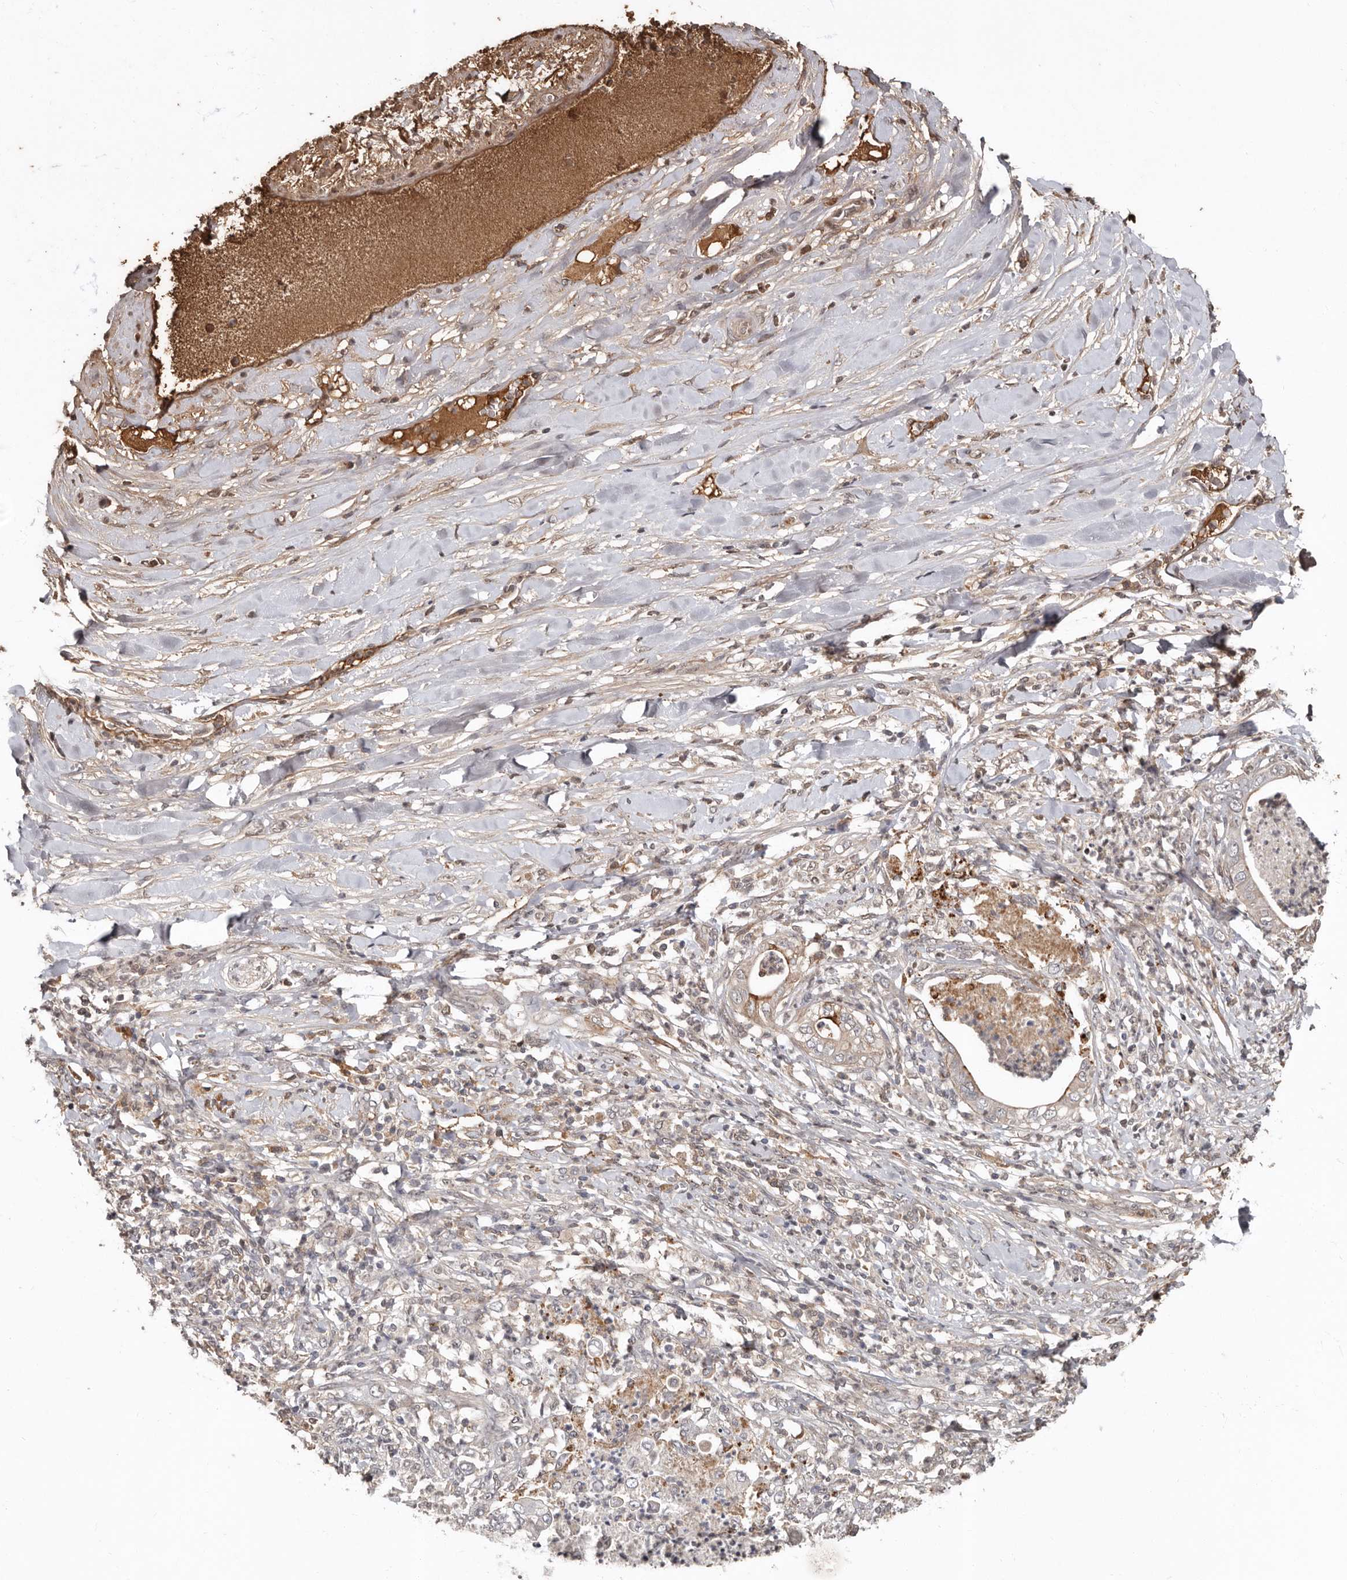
{"staining": {"intensity": "moderate", "quantity": ">75%", "location": "cytoplasmic/membranous,nuclear"}, "tissue": "pancreatic cancer", "cell_type": "Tumor cells", "image_type": "cancer", "snomed": [{"axis": "morphology", "description": "Adenocarcinoma, NOS"}, {"axis": "topography", "description": "Pancreas"}], "caption": "A brown stain highlights moderate cytoplasmic/membranous and nuclear expression of a protein in human pancreatic cancer tumor cells. Nuclei are stained in blue.", "gene": "LRGUK", "patient": {"sex": "female", "age": 78}}